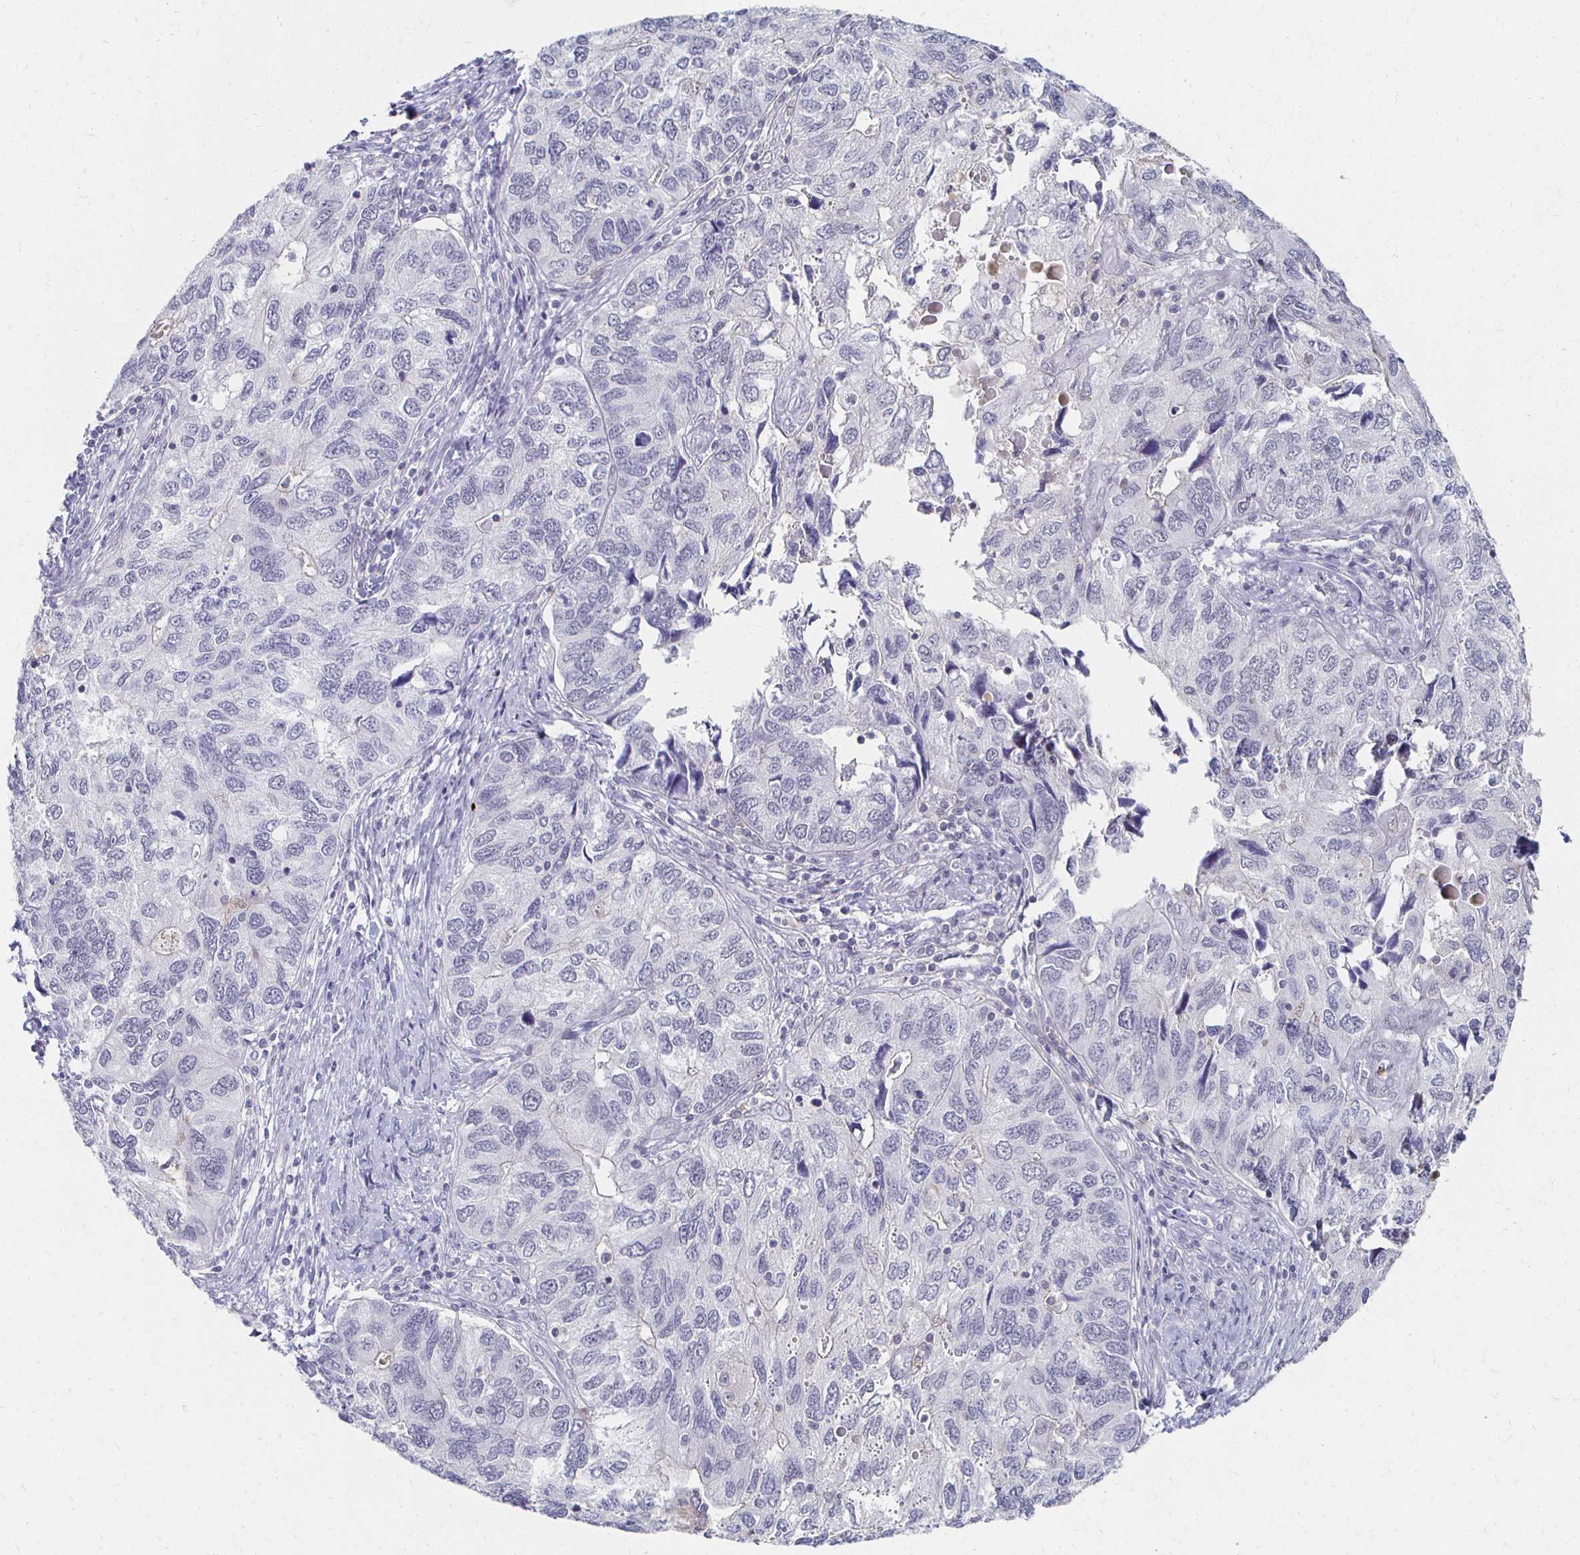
{"staining": {"intensity": "negative", "quantity": "none", "location": "none"}, "tissue": "endometrial cancer", "cell_type": "Tumor cells", "image_type": "cancer", "snomed": [{"axis": "morphology", "description": "Carcinoma, NOS"}, {"axis": "topography", "description": "Uterus"}], "caption": "DAB (3,3'-diaminobenzidine) immunohistochemical staining of human endometrial carcinoma exhibits no significant expression in tumor cells.", "gene": "CXCR2", "patient": {"sex": "female", "age": 76}}